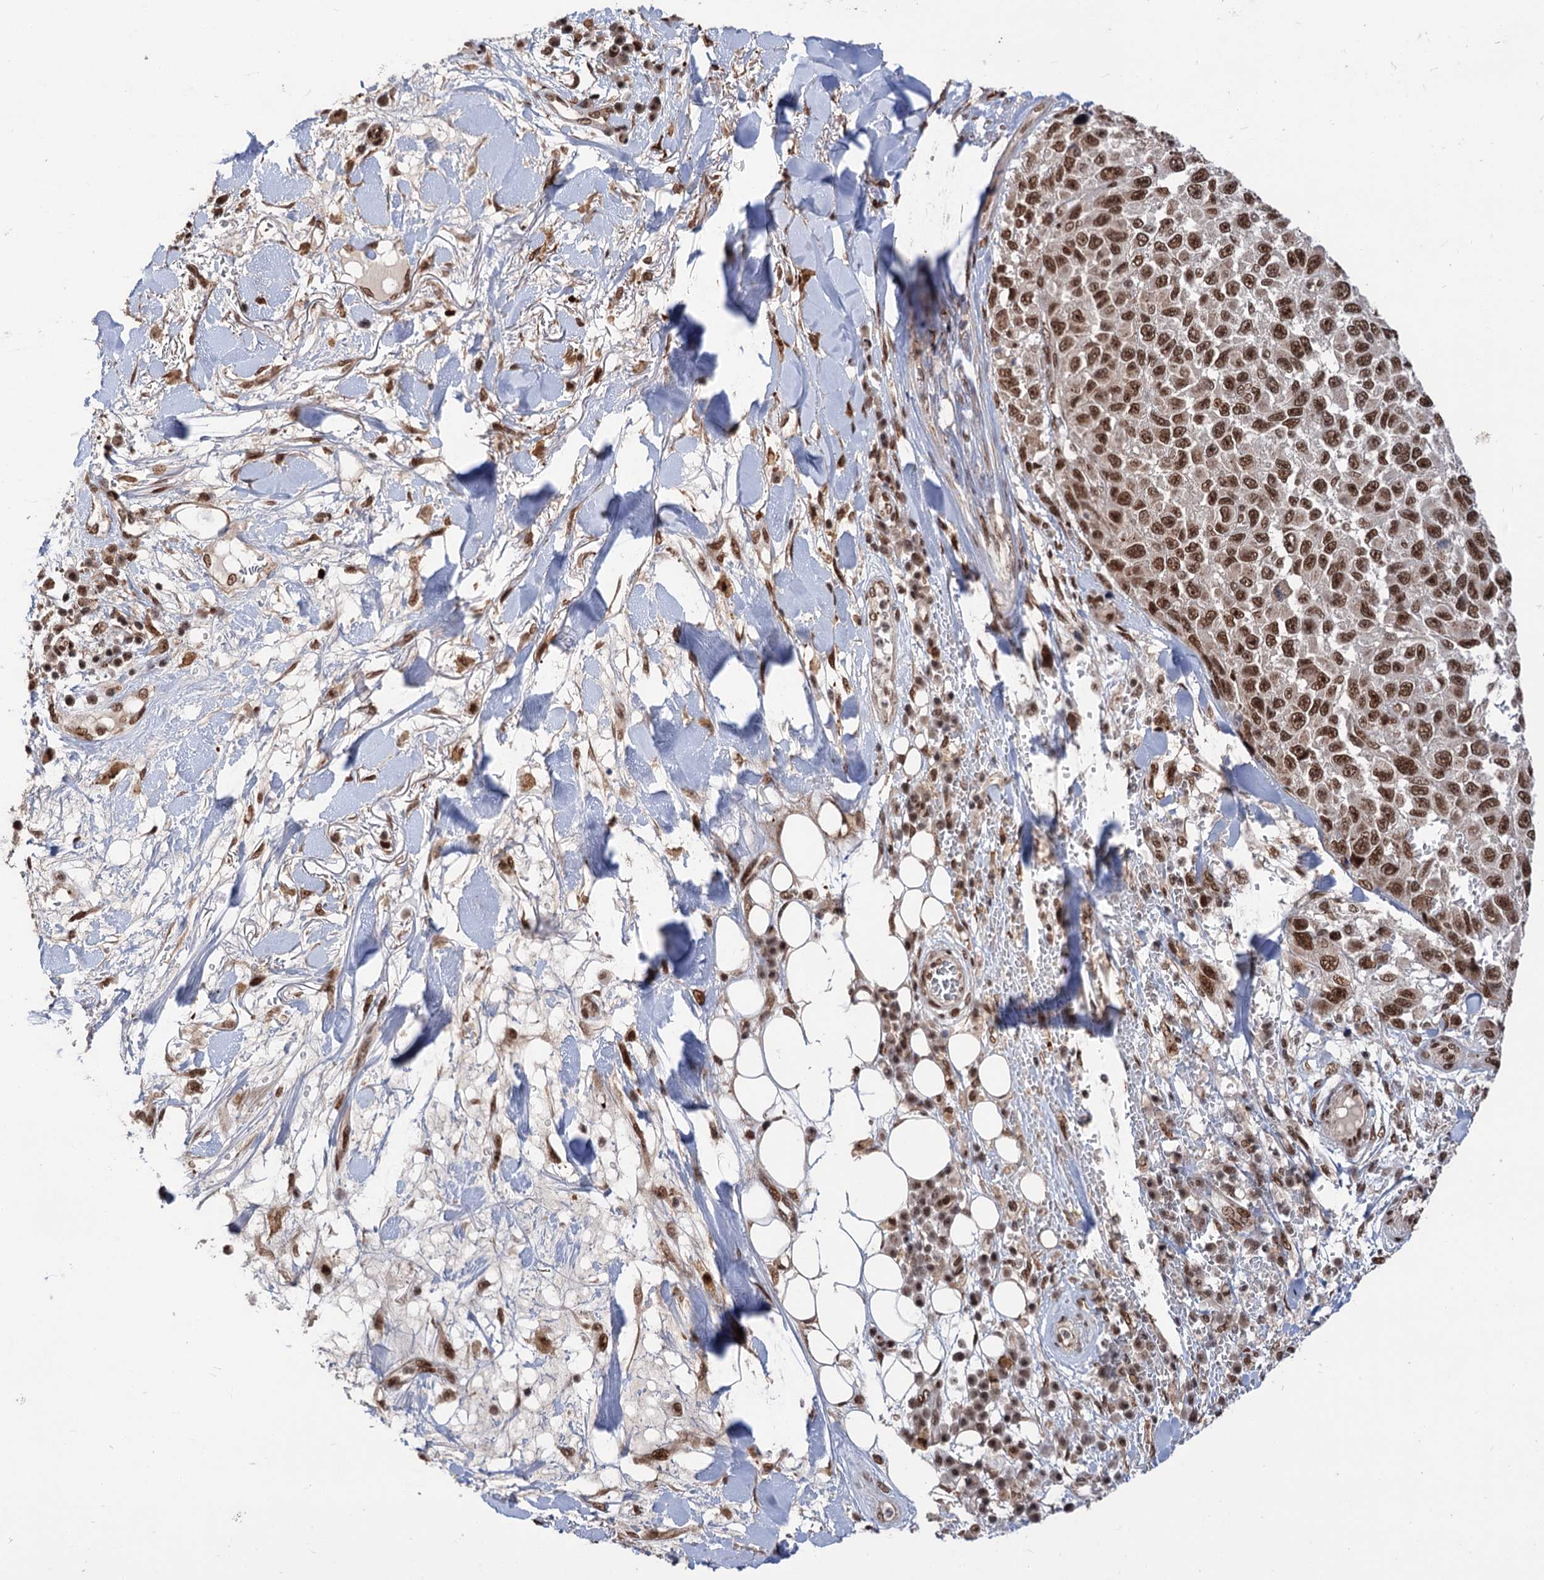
{"staining": {"intensity": "strong", "quantity": ">75%", "location": "nuclear"}, "tissue": "melanoma", "cell_type": "Tumor cells", "image_type": "cancer", "snomed": [{"axis": "morphology", "description": "Normal tissue, NOS"}, {"axis": "morphology", "description": "Malignant melanoma, NOS"}, {"axis": "topography", "description": "Skin"}], "caption": "The photomicrograph displays staining of melanoma, revealing strong nuclear protein staining (brown color) within tumor cells.", "gene": "MAML1", "patient": {"sex": "female", "age": 96}}